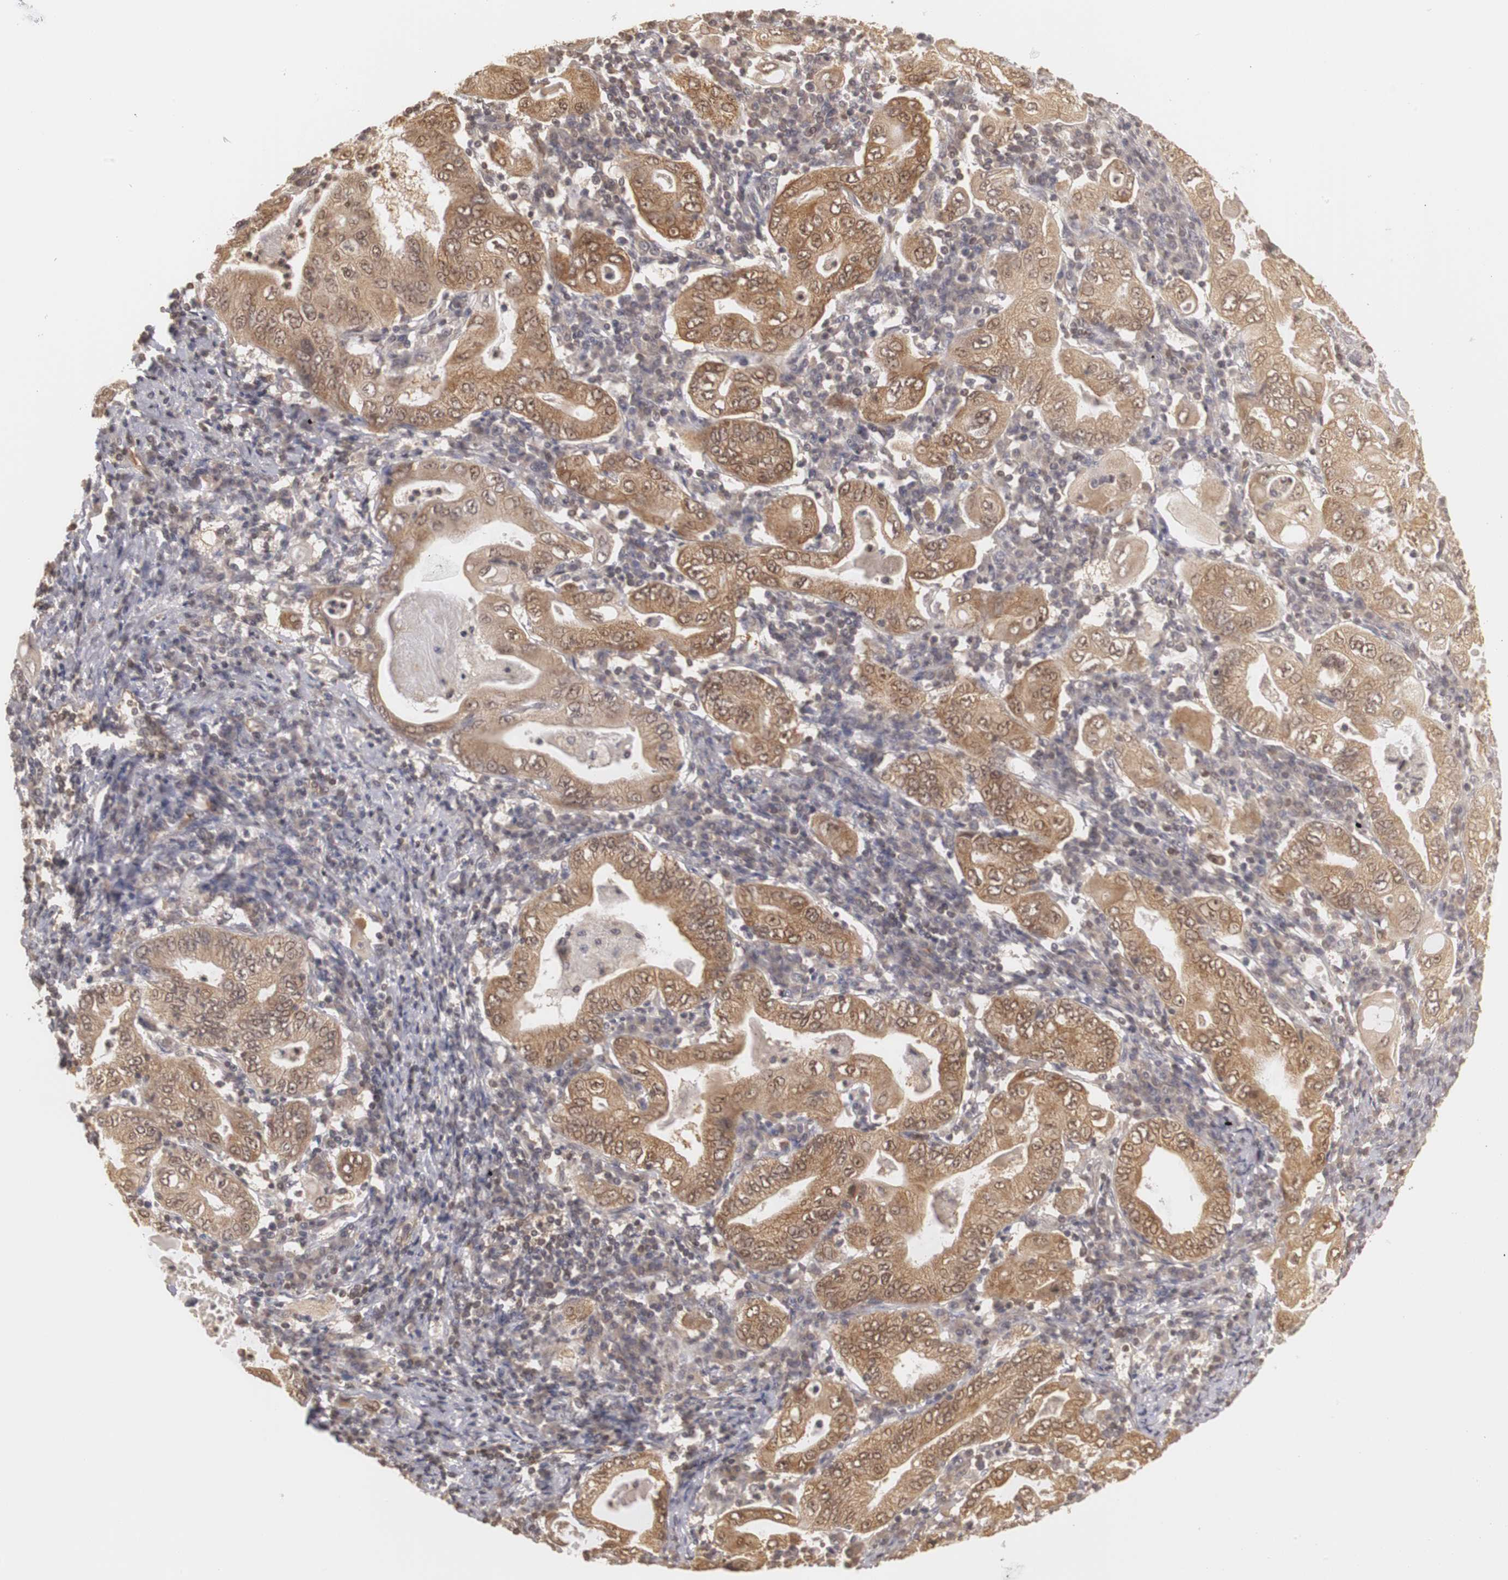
{"staining": {"intensity": "moderate", "quantity": ">75%", "location": "cytoplasmic/membranous,nuclear"}, "tissue": "stomach cancer", "cell_type": "Tumor cells", "image_type": "cancer", "snomed": [{"axis": "morphology", "description": "Normal tissue, NOS"}, {"axis": "morphology", "description": "Adenocarcinoma, NOS"}, {"axis": "topography", "description": "Esophagus"}, {"axis": "topography", "description": "Stomach, upper"}, {"axis": "topography", "description": "Peripheral nerve tissue"}], "caption": "This histopathology image reveals immunohistochemistry (IHC) staining of stomach adenocarcinoma, with medium moderate cytoplasmic/membranous and nuclear staining in approximately >75% of tumor cells.", "gene": "PLEKHA1", "patient": {"sex": "male", "age": 62}}